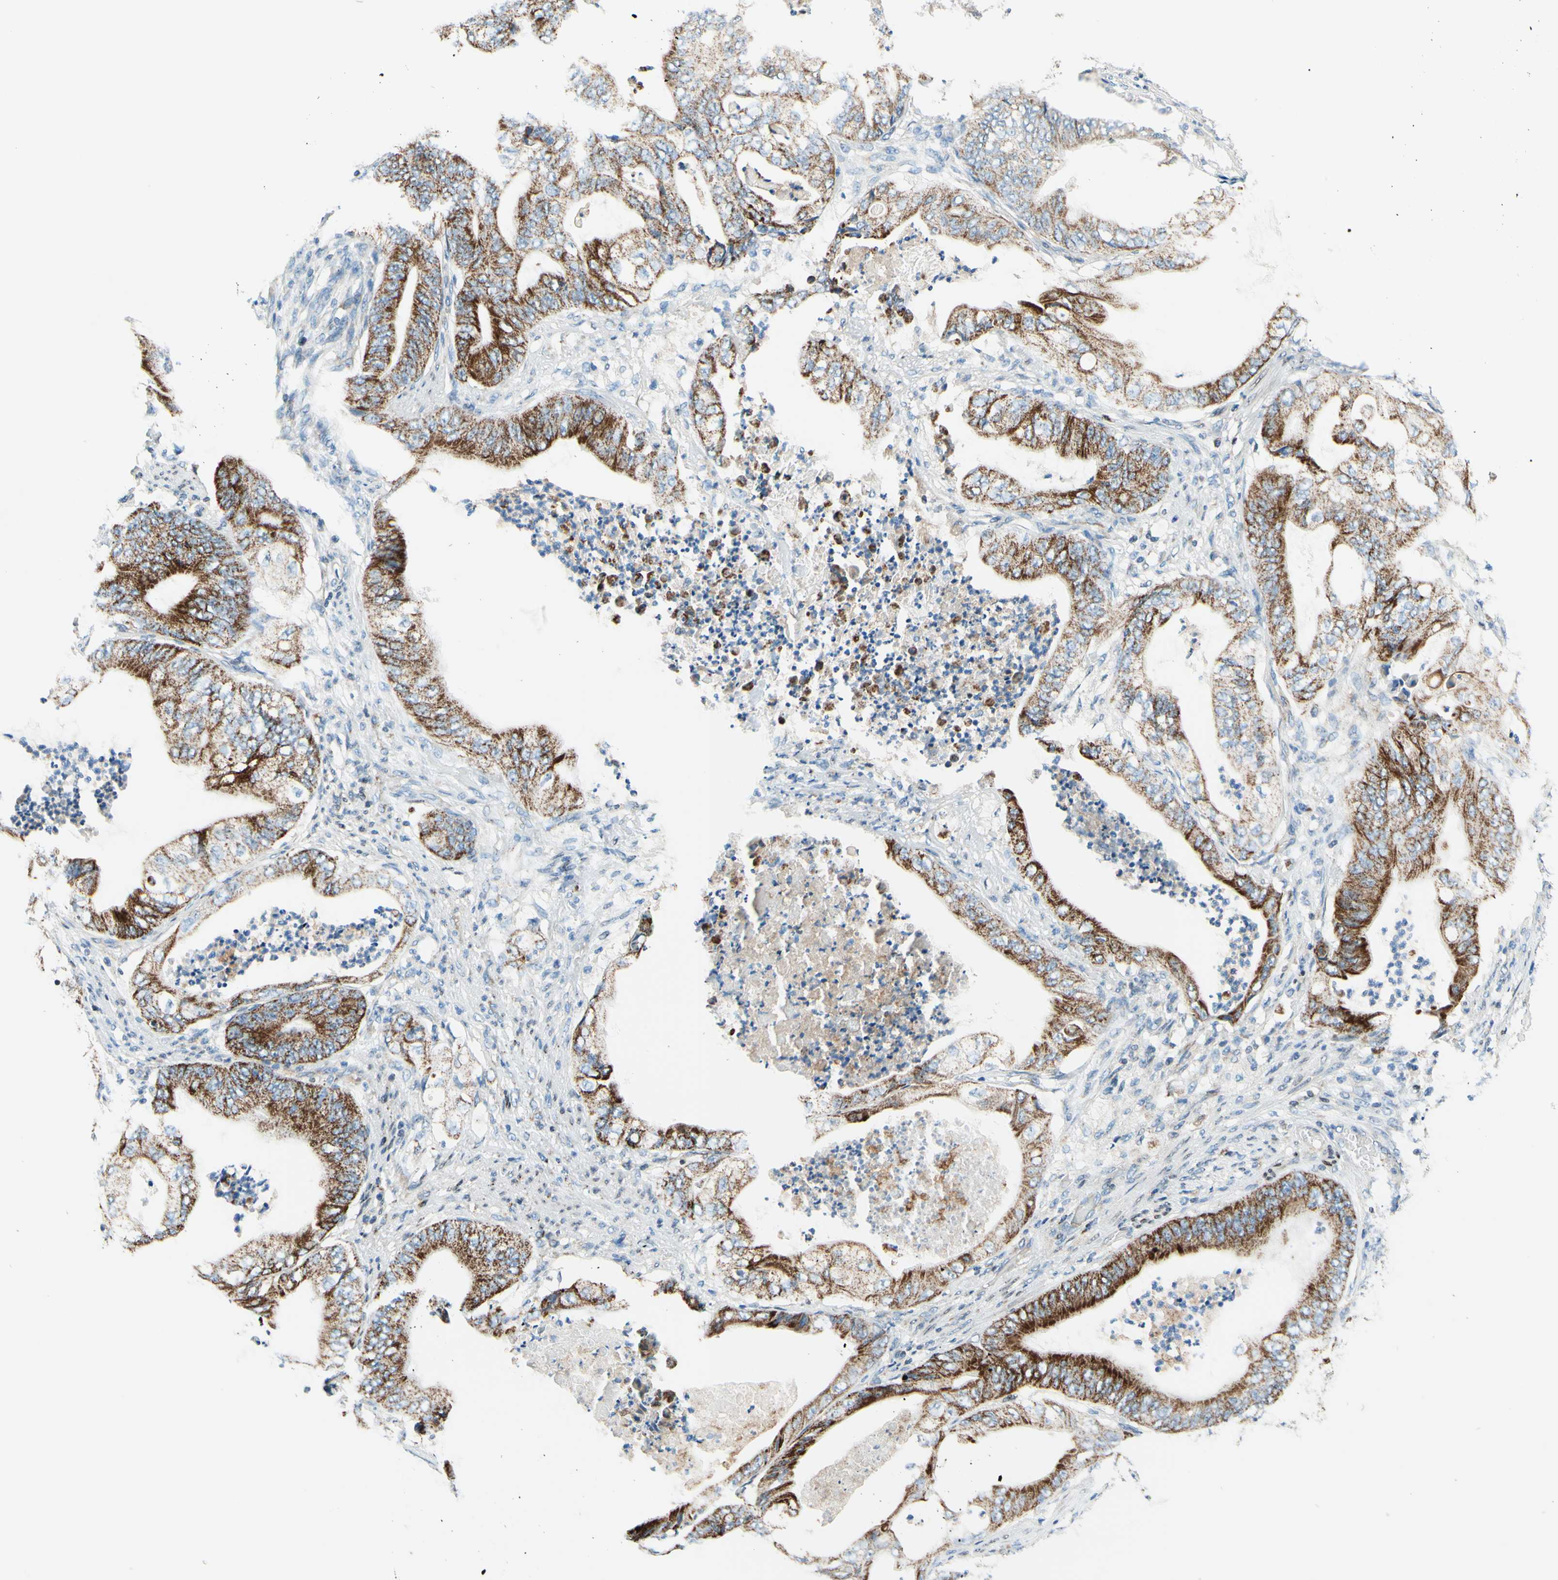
{"staining": {"intensity": "moderate", "quantity": ">75%", "location": "cytoplasmic/membranous"}, "tissue": "stomach cancer", "cell_type": "Tumor cells", "image_type": "cancer", "snomed": [{"axis": "morphology", "description": "Adenocarcinoma, NOS"}, {"axis": "topography", "description": "Stomach"}], "caption": "Protein staining shows moderate cytoplasmic/membranous staining in approximately >75% of tumor cells in stomach cancer (adenocarcinoma).", "gene": "CBX7", "patient": {"sex": "female", "age": 73}}